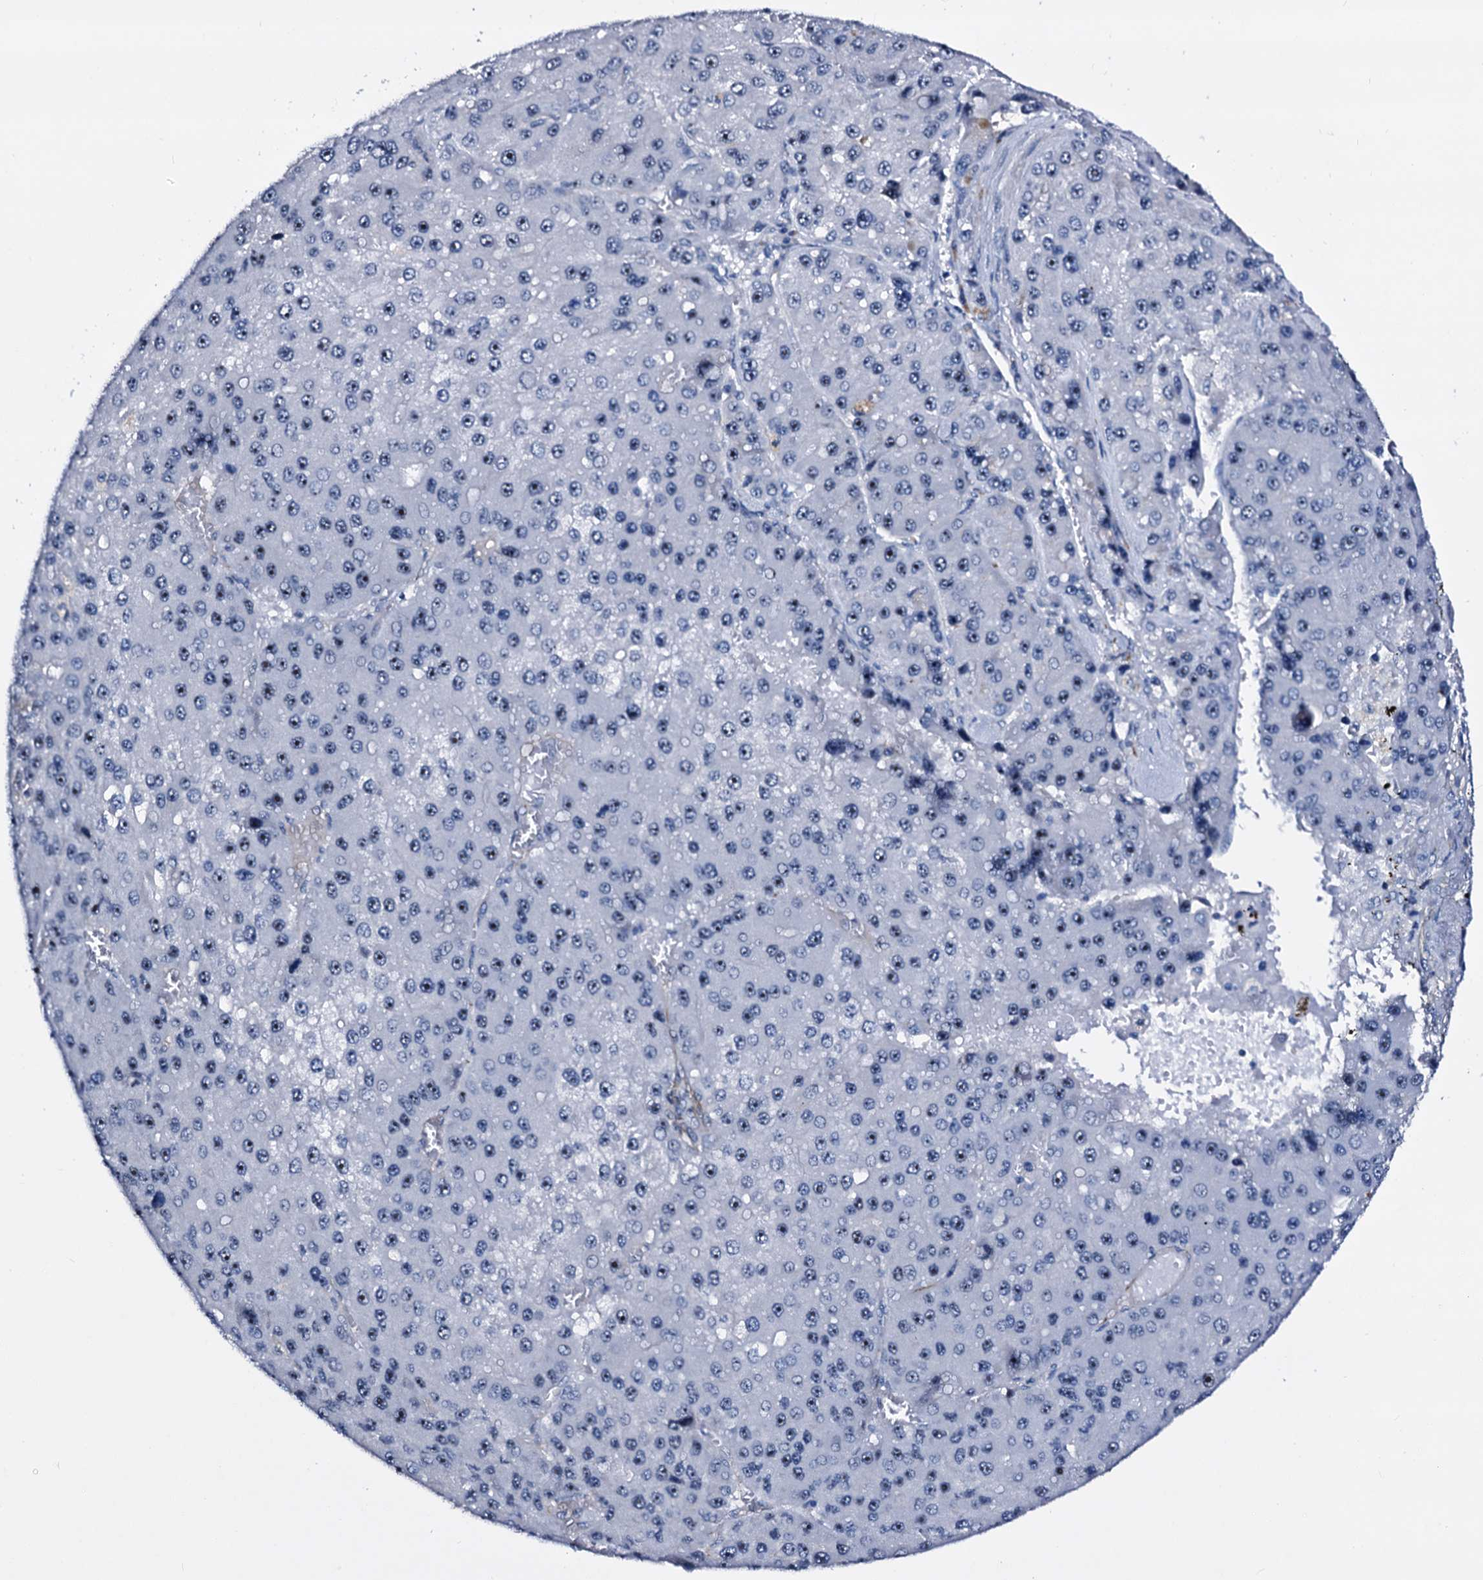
{"staining": {"intensity": "weak", "quantity": "<25%", "location": "nuclear"}, "tissue": "liver cancer", "cell_type": "Tumor cells", "image_type": "cancer", "snomed": [{"axis": "morphology", "description": "Carcinoma, Hepatocellular, NOS"}, {"axis": "topography", "description": "Liver"}], "caption": "Protein analysis of hepatocellular carcinoma (liver) exhibits no significant staining in tumor cells.", "gene": "EMG1", "patient": {"sex": "female", "age": 73}}